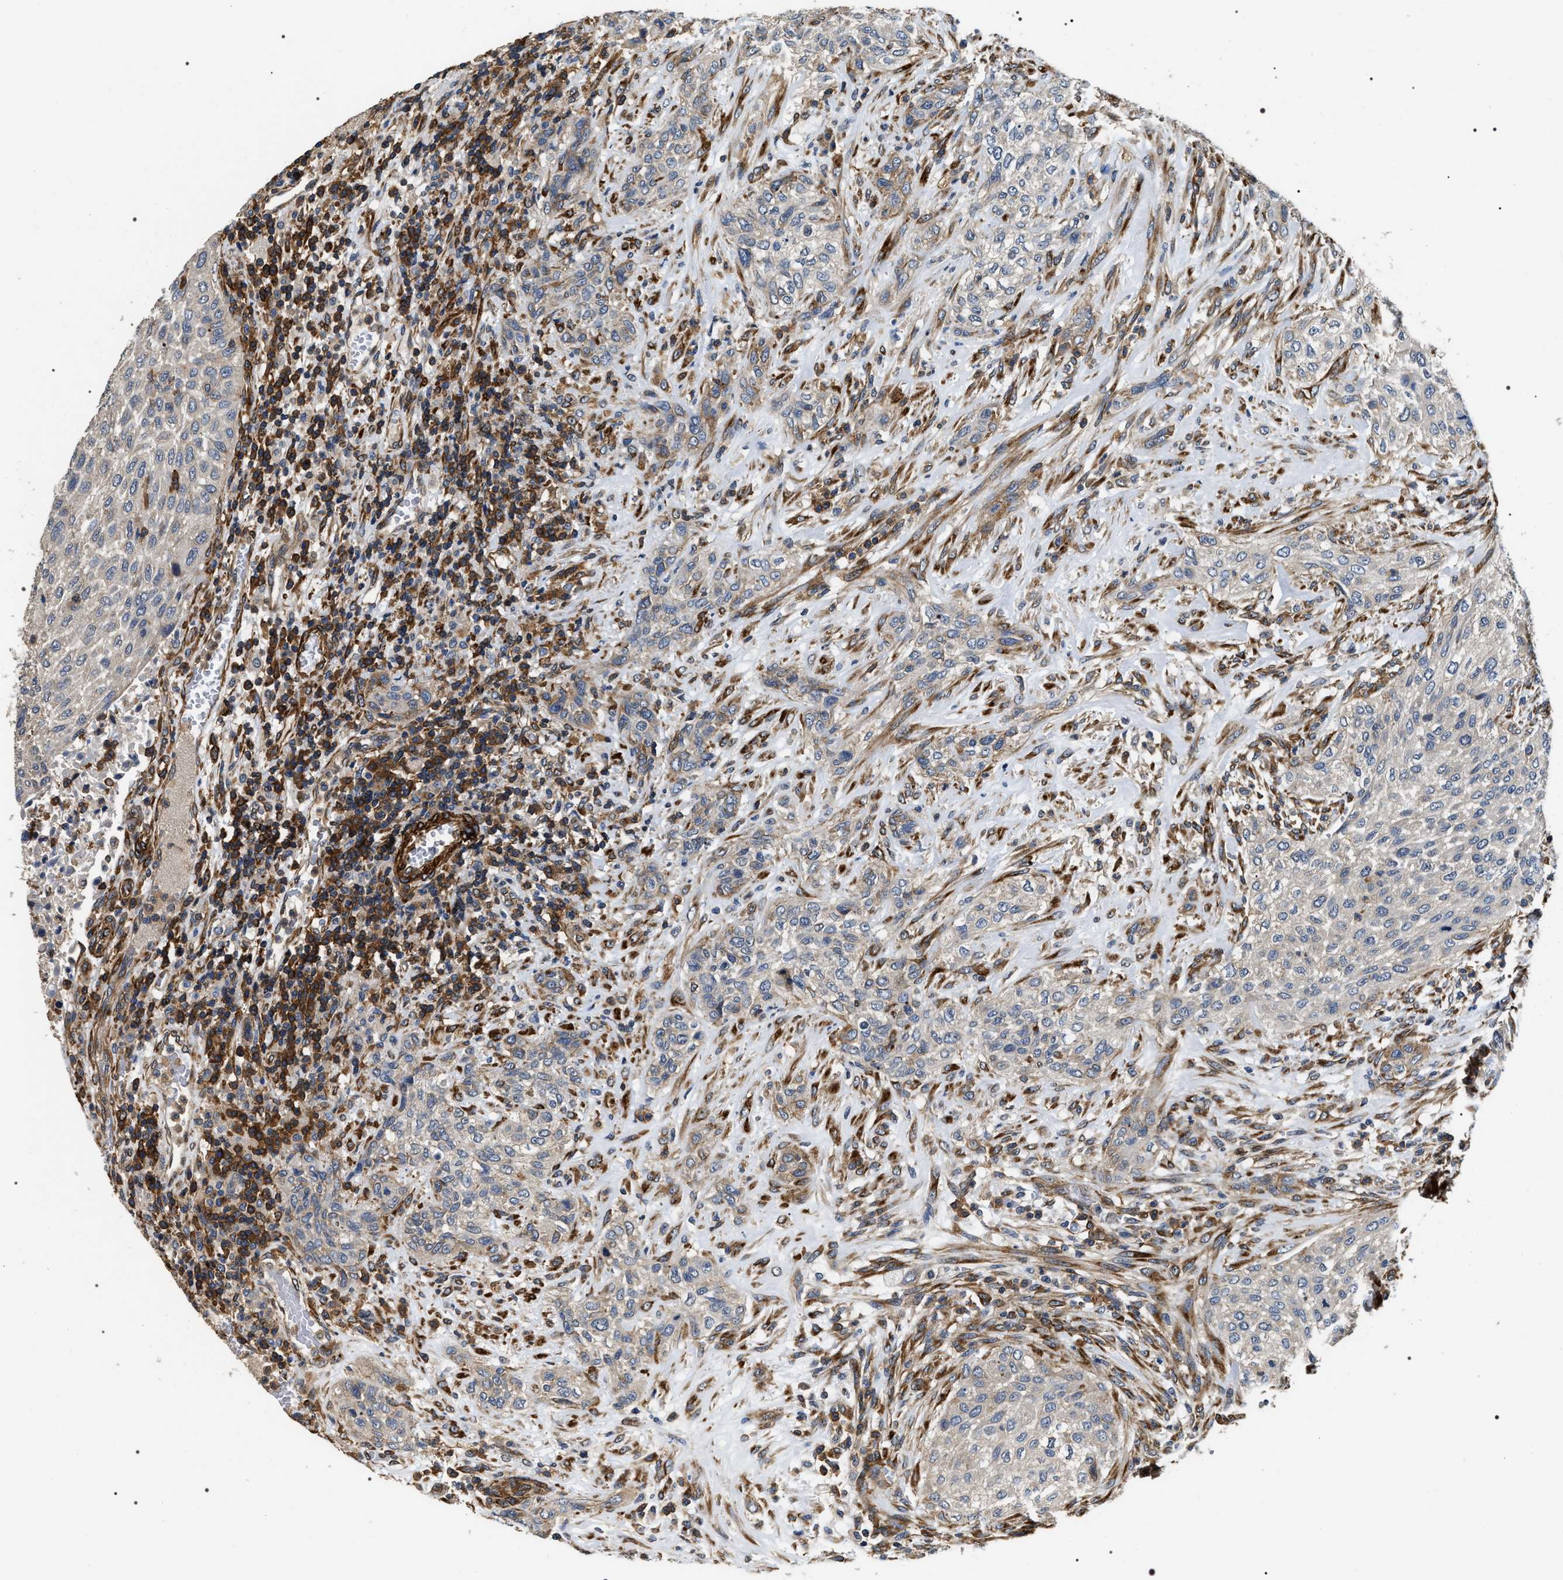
{"staining": {"intensity": "moderate", "quantity": "<25%", "location": "cytoplasmic/membranous"}, "tissue": "urothelial cancer", "cell_type": "Tumor cells", "image_type": "cancer", "snomed": [{"axis": "morphology", "description": "Urothelial carcinoma, Low grade"}, {"axis": "morphology", "description": "Urothelial carcinoma, High grade"}, {"axis": "topography", "description": "Urinary bladder"}], "caption": "Immunohistochemistry of low-grade urothelial carcinoma shows low levels of moderate cytoplasmic/membranous expression in about <25% of tumor cells.", "gene": "ZC3HAV1L", "patient": {"sex": "male", "age": 35}}